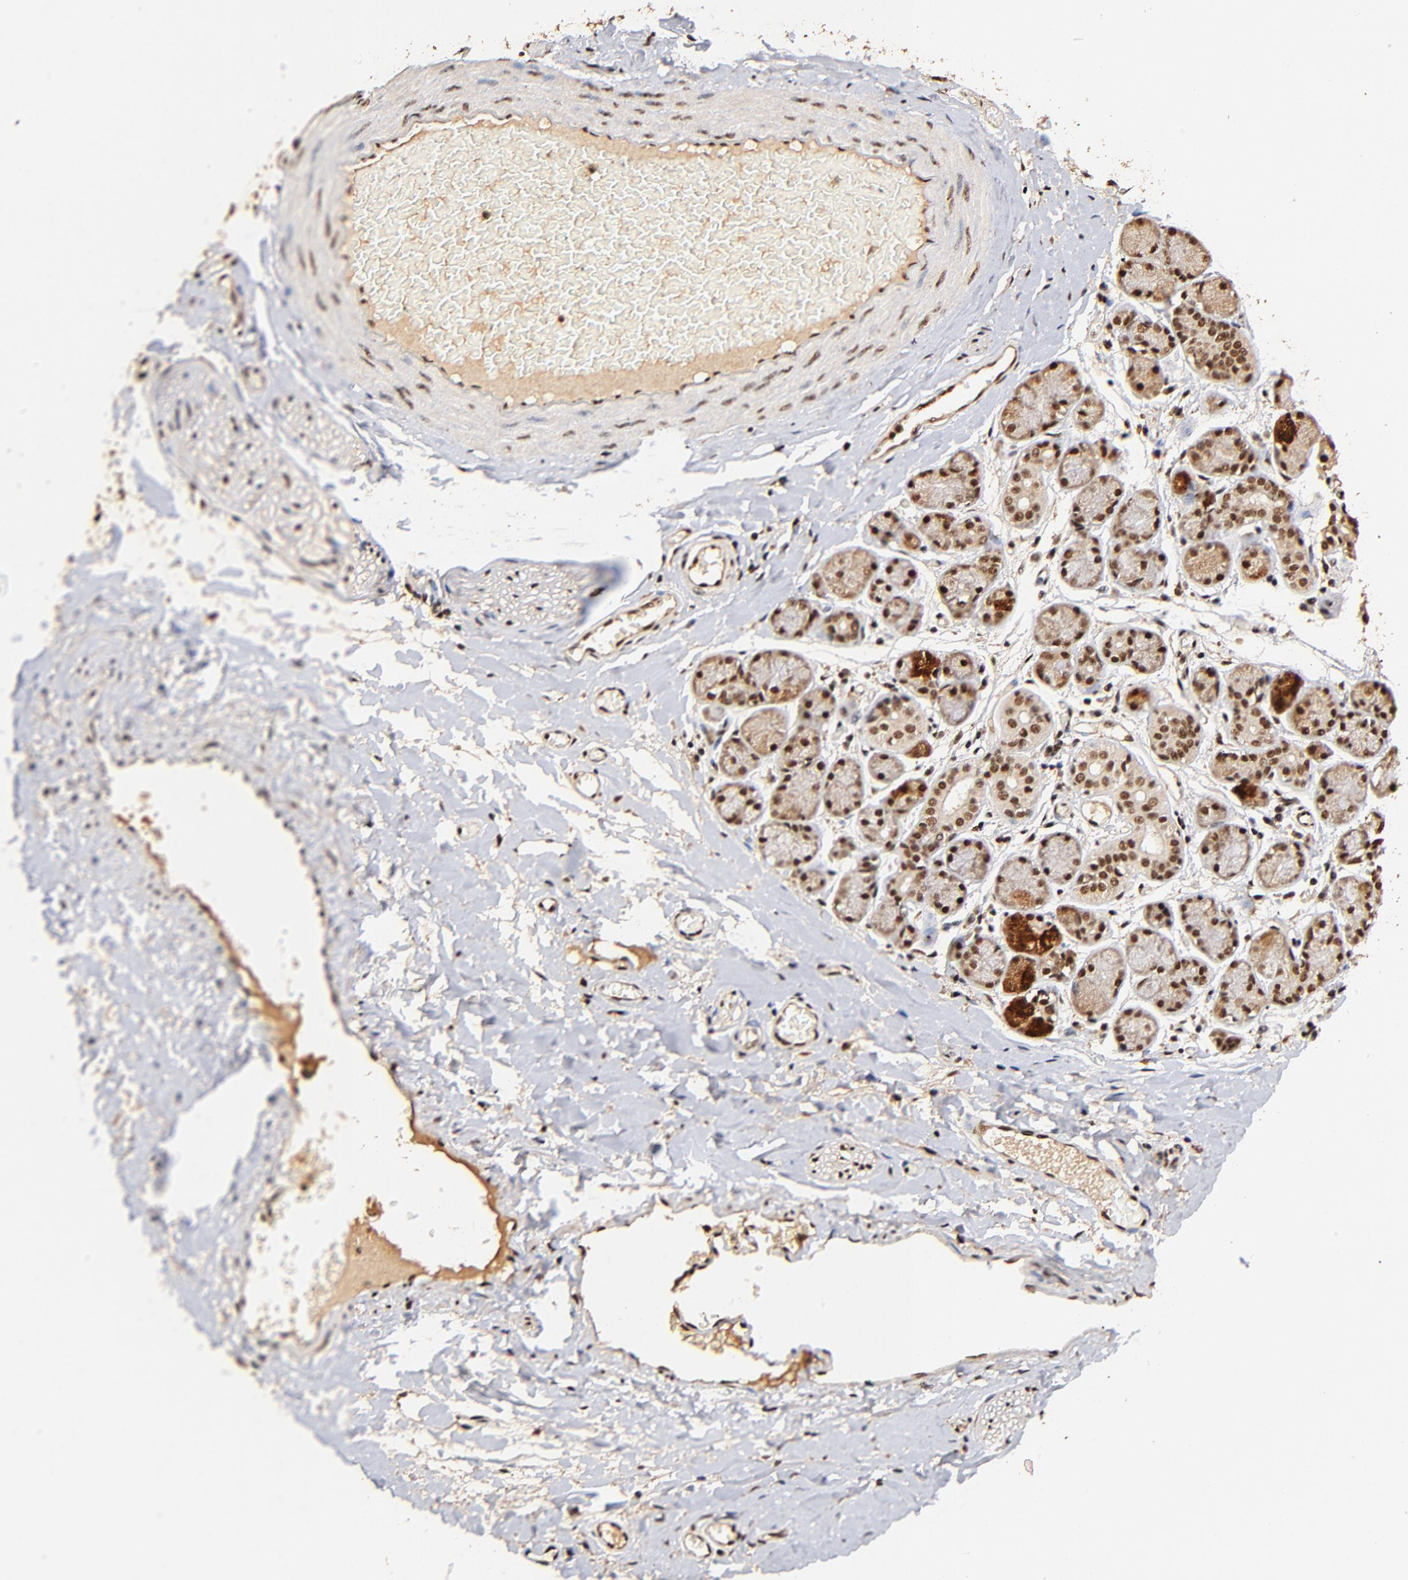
{"staining": {"intensity": "strong", "quantity": ">75%", "location": "cytoplasmic/membranous,nuclear"}, "tissue": "salivary gland", "cell_type": "Glandular cells", "image_type": "normal", "snomed": [{"axis": "morphology", "description": "Normal tissue, NOS"}, {"axis": "topography", "description": "Salivary gland"}], "caption": "Salivary gland stained for a protein (brown) exhibits strong cytoplasmic/membranous,nuclear positive staining in about >75% of glandular cells.", "gene": "MED12", "patient": {"sex": "female", "age": 24}}